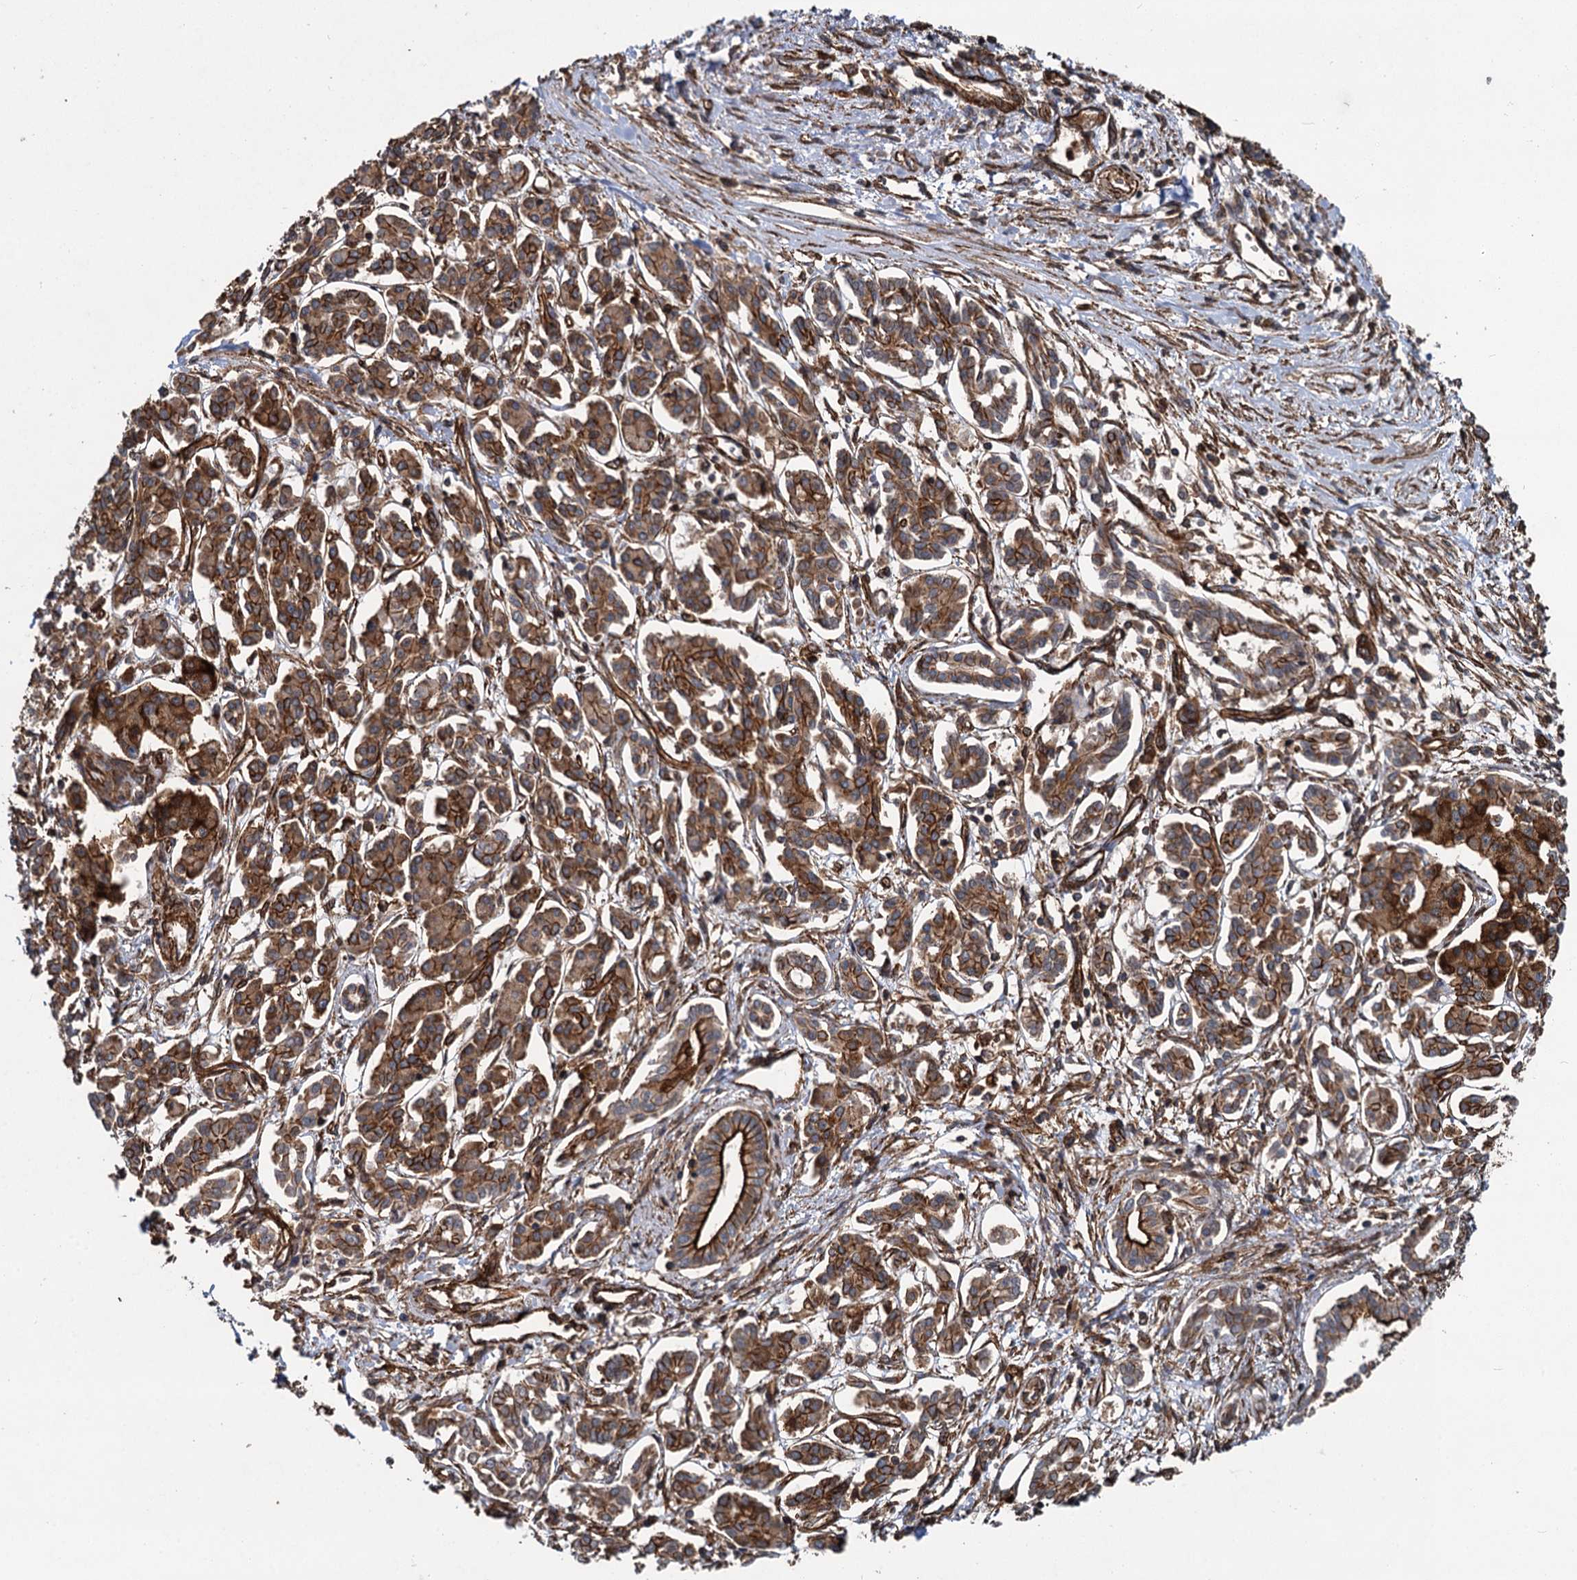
{"staining": {"intensity": "strong", "quantity": "25%-75%", "location": "cytoplasmic/membranous"}, "tissue": "pancreatic cancer", "cell_type": "Tumor cells", "image_type": "cancer", "snomed": [{"axis": "morphology", "description": "Adenocarcinoma, NOS"}, {"axis": "topography", "description": "Pancreas"}], "caption": "Immunohistochemistry (DAB (3,3'-diaminobenzidine)) staining of human pancreatic cancer reveals strong cytoplasmic/membranous protein expression in about 25%-75% of tumor cells.", "gene": "SVIP", "patient": {"sex": "female", "age": 50}}